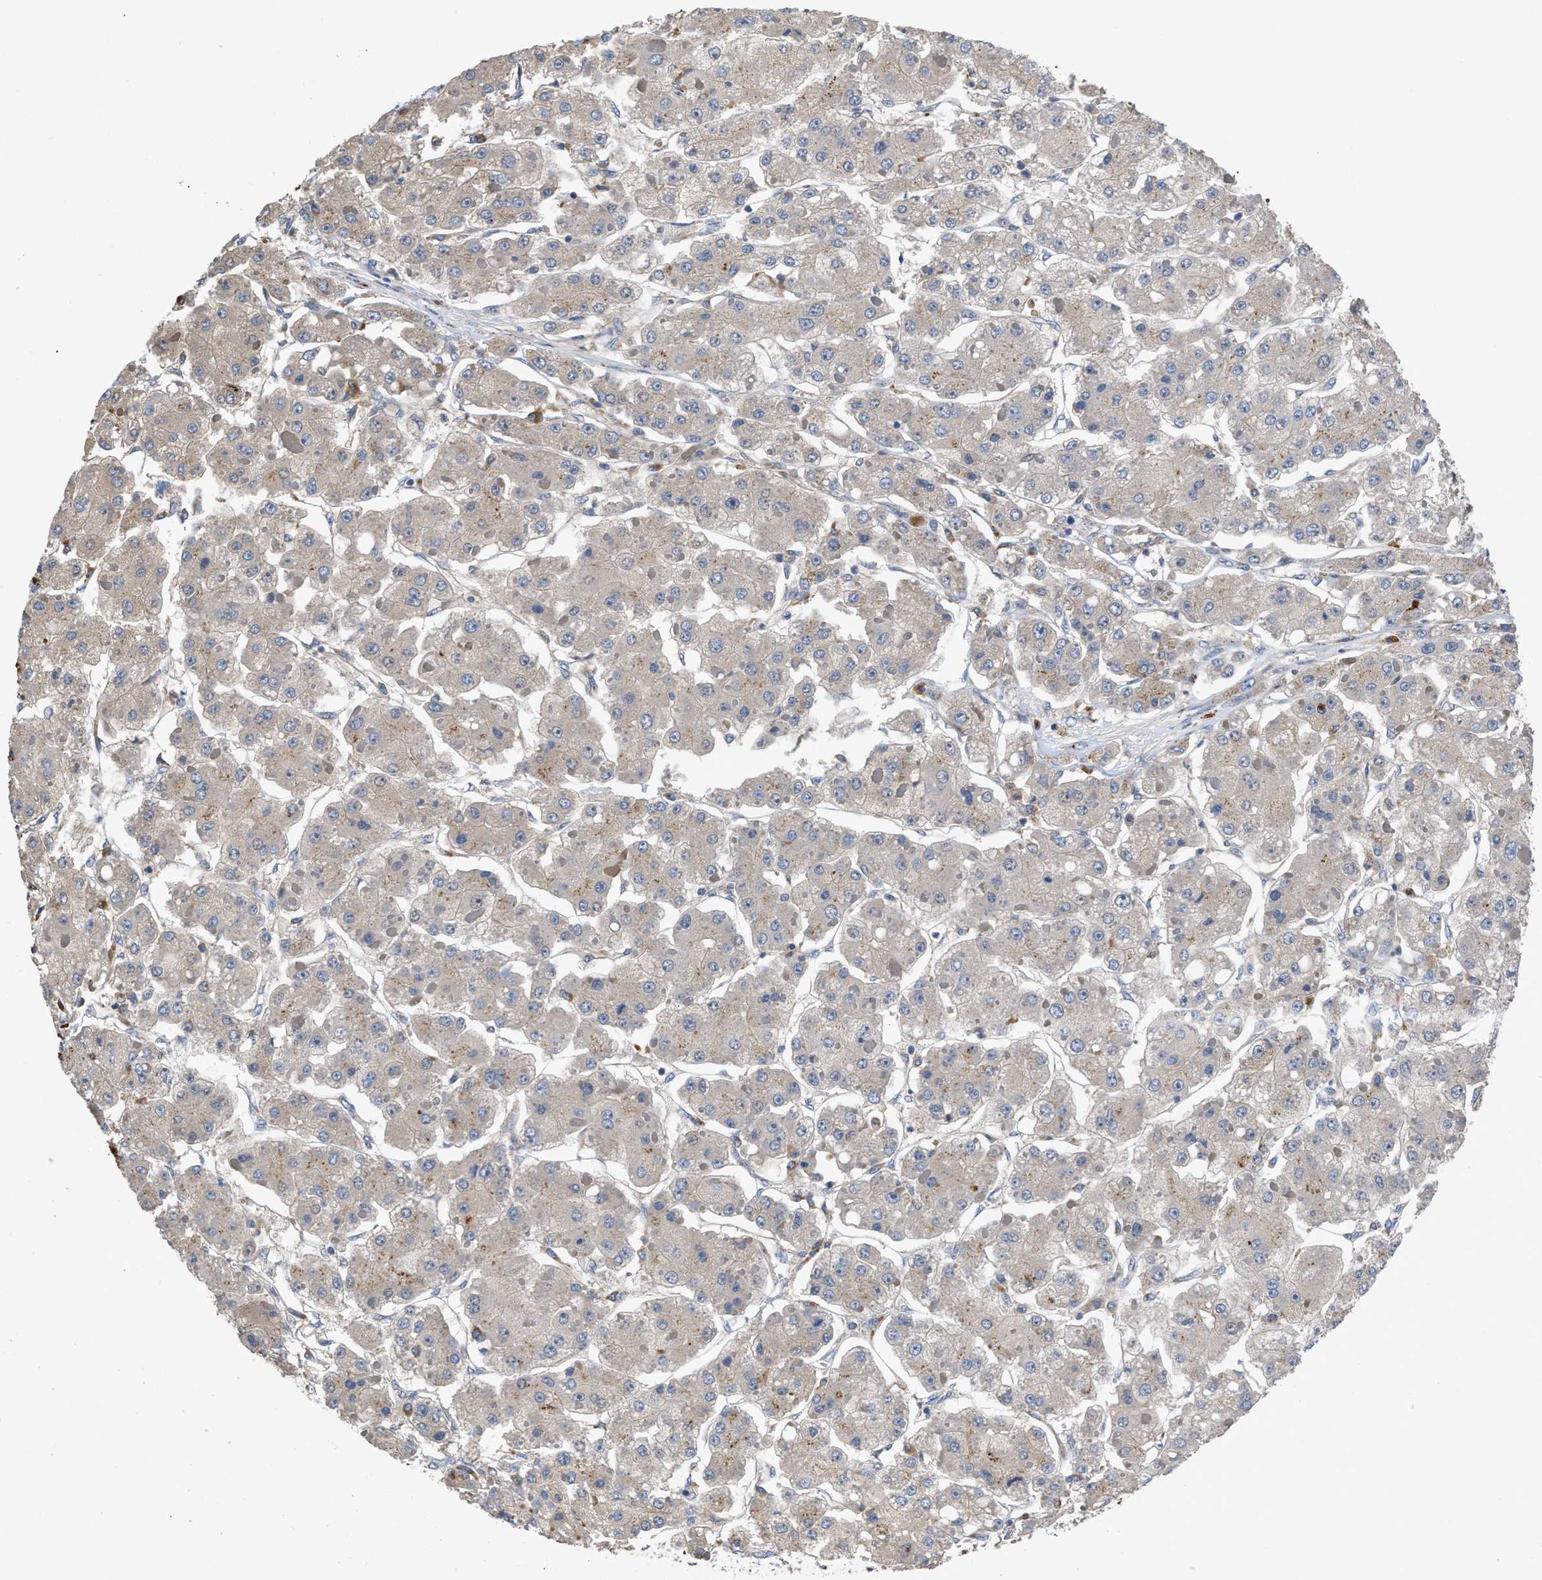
{"staining": {"intensity": "moderate", "quantity": "<25%", "location": "cytoplasmic/membranous"}, "tissue": "liver cancer", "cell_type": "Tumor cells", "image_type": "cancer", "snomed": [{"axis": "morphology", "description": "Carcinoma, Hepatocellular, NOS"}, {"axis": "topography", "description": "Liver"}], "caption": "A photomicrograph of human liver cancer stained for a protein exhibits moderate cytoplasmic/membranous brown staining in tumor cells. (DAB (3,3'-diaminobenzidine) = brown stain, brightfield microscopy at high magnification).", "gene": "SIK2", "patient": {"sex": "female", "age": 73}}